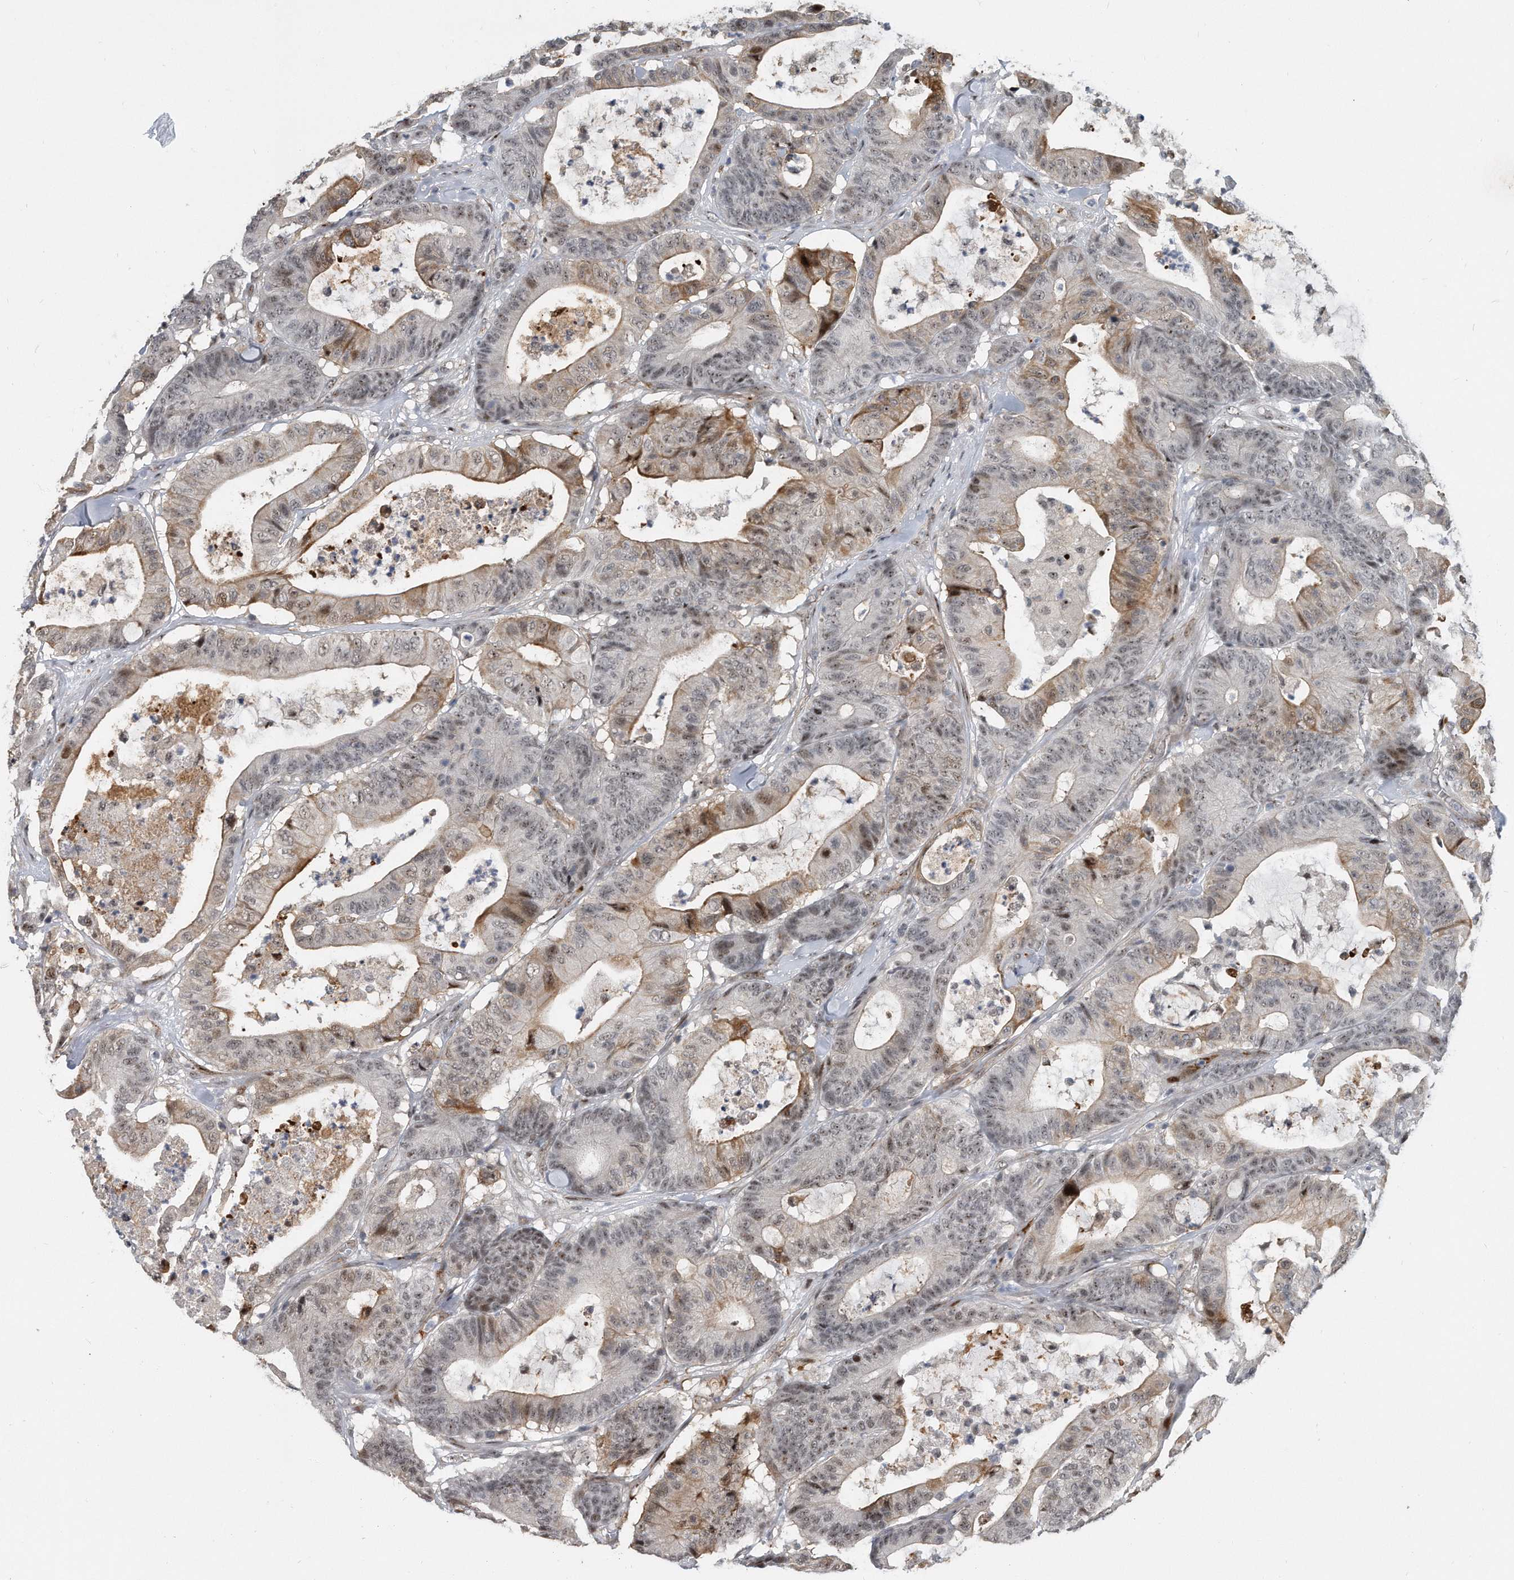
{"staining": {"intensity": "moderate", "quantity": "<25%", "location": "cytoplasmic/membranous,nuclear"}, "tissue": "colorectal cancer", "cell_type": "Tumor cells", "image_type": "cancer", "snomed": [{"axis": "morphology", "description": "Adenocarcinoma, NOS"}, {"axis": "topography", "description": "Colon"}], "caption": "Immunohistochemistry of colorectal cancer exhibits low levels of moderate cytoplasmic/membranous and nuclear expression in approximately <25% of tumor cells.", "gene": "PGBD2", "patient": {"sex": "female", "age": 84}}